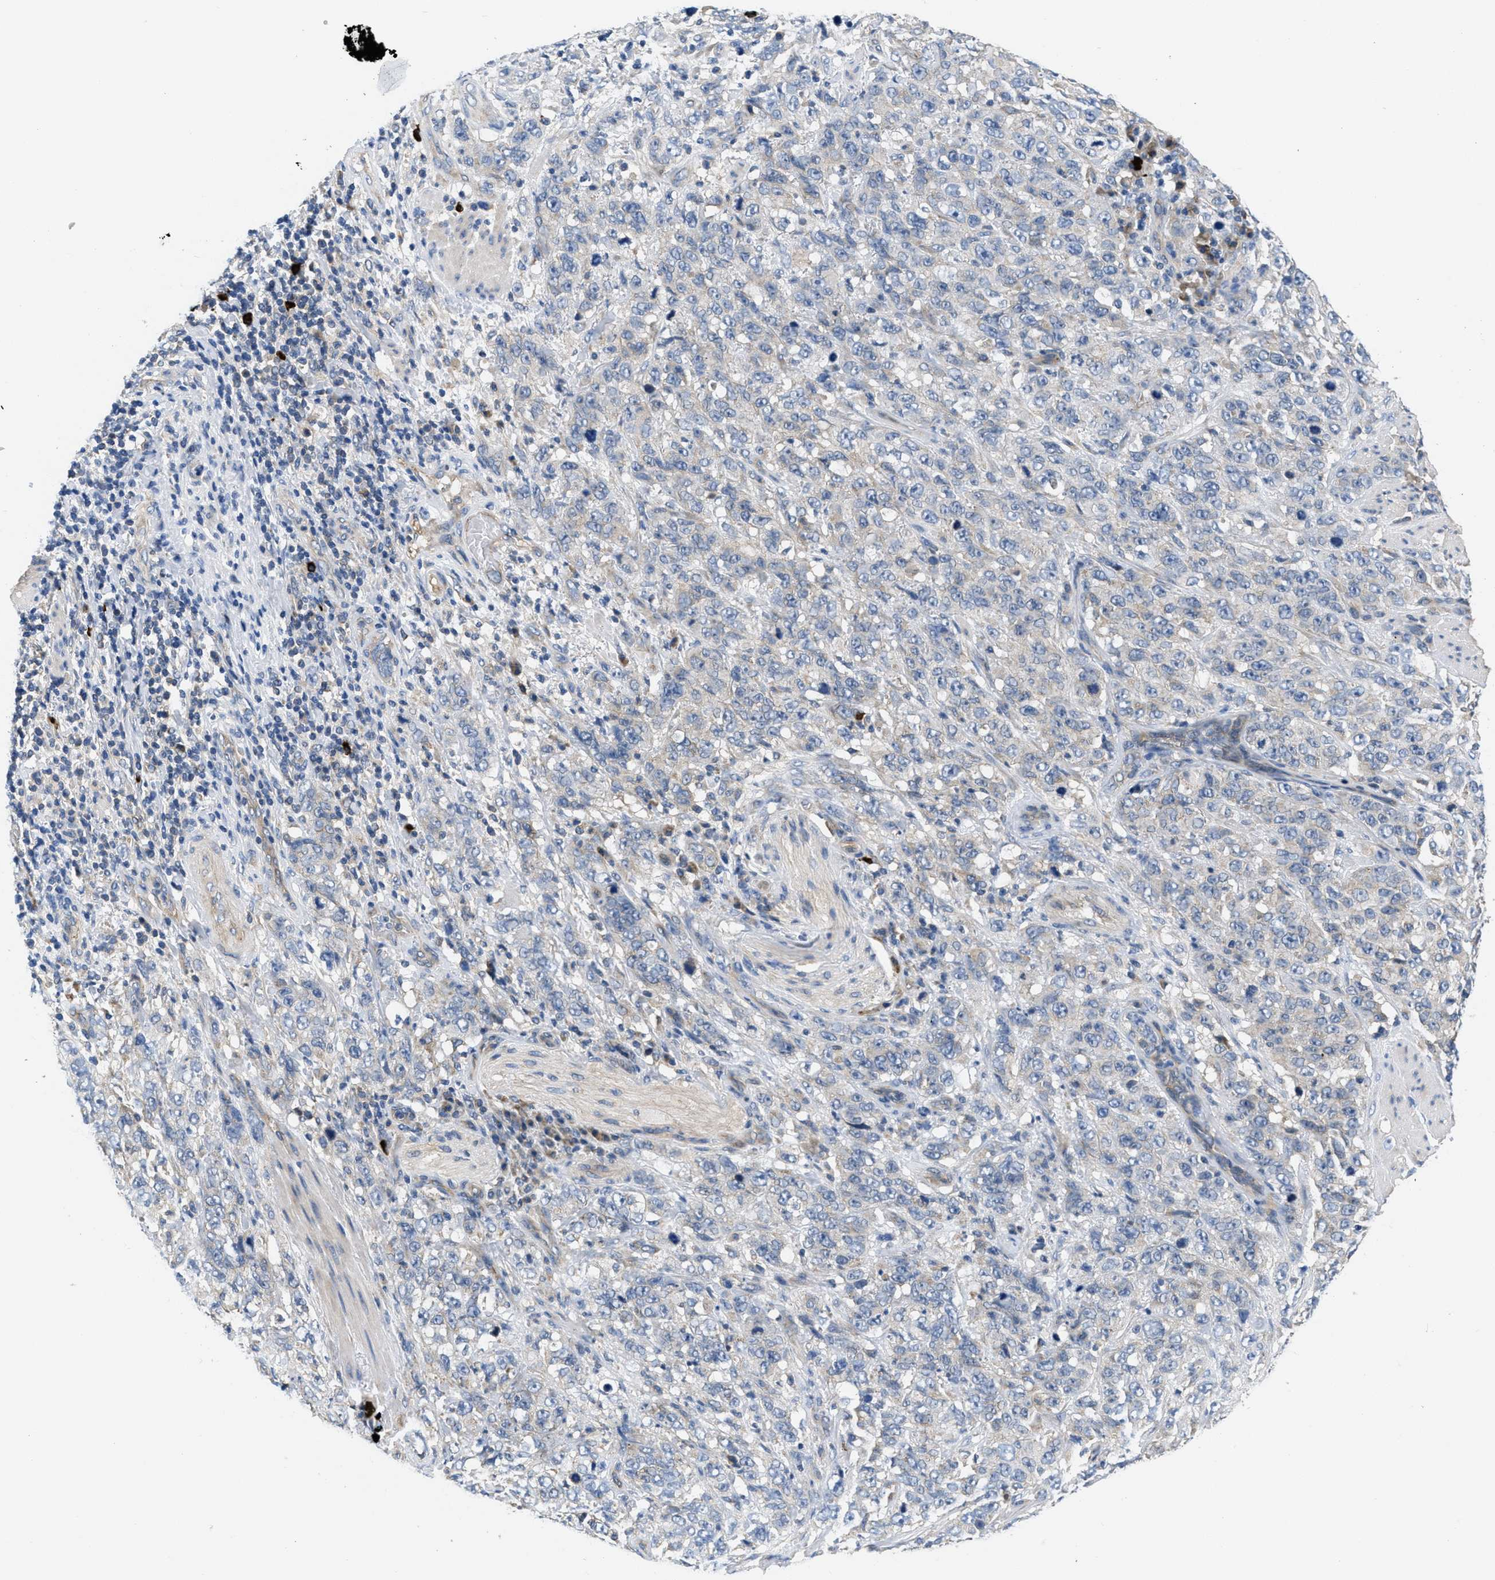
{"staining": {"intensity": "negative", "quantity": "none", "location": "none"}, "tissue": "stomach cancer", "cell_type": "Tumor cells", "image_type": "cancer", "snomed": [{"axis": "morphology", "description": "Adenocarcinoma, NOS"}, {"axis": "topography", "description": "Stomach"}], "caption": "Stomach adenocarcinoma was stained to show a protein in brown. There is no significant expression in tumor cells.", "gene": "GALK1", "patient": {"sex": "male", "age": 48}}